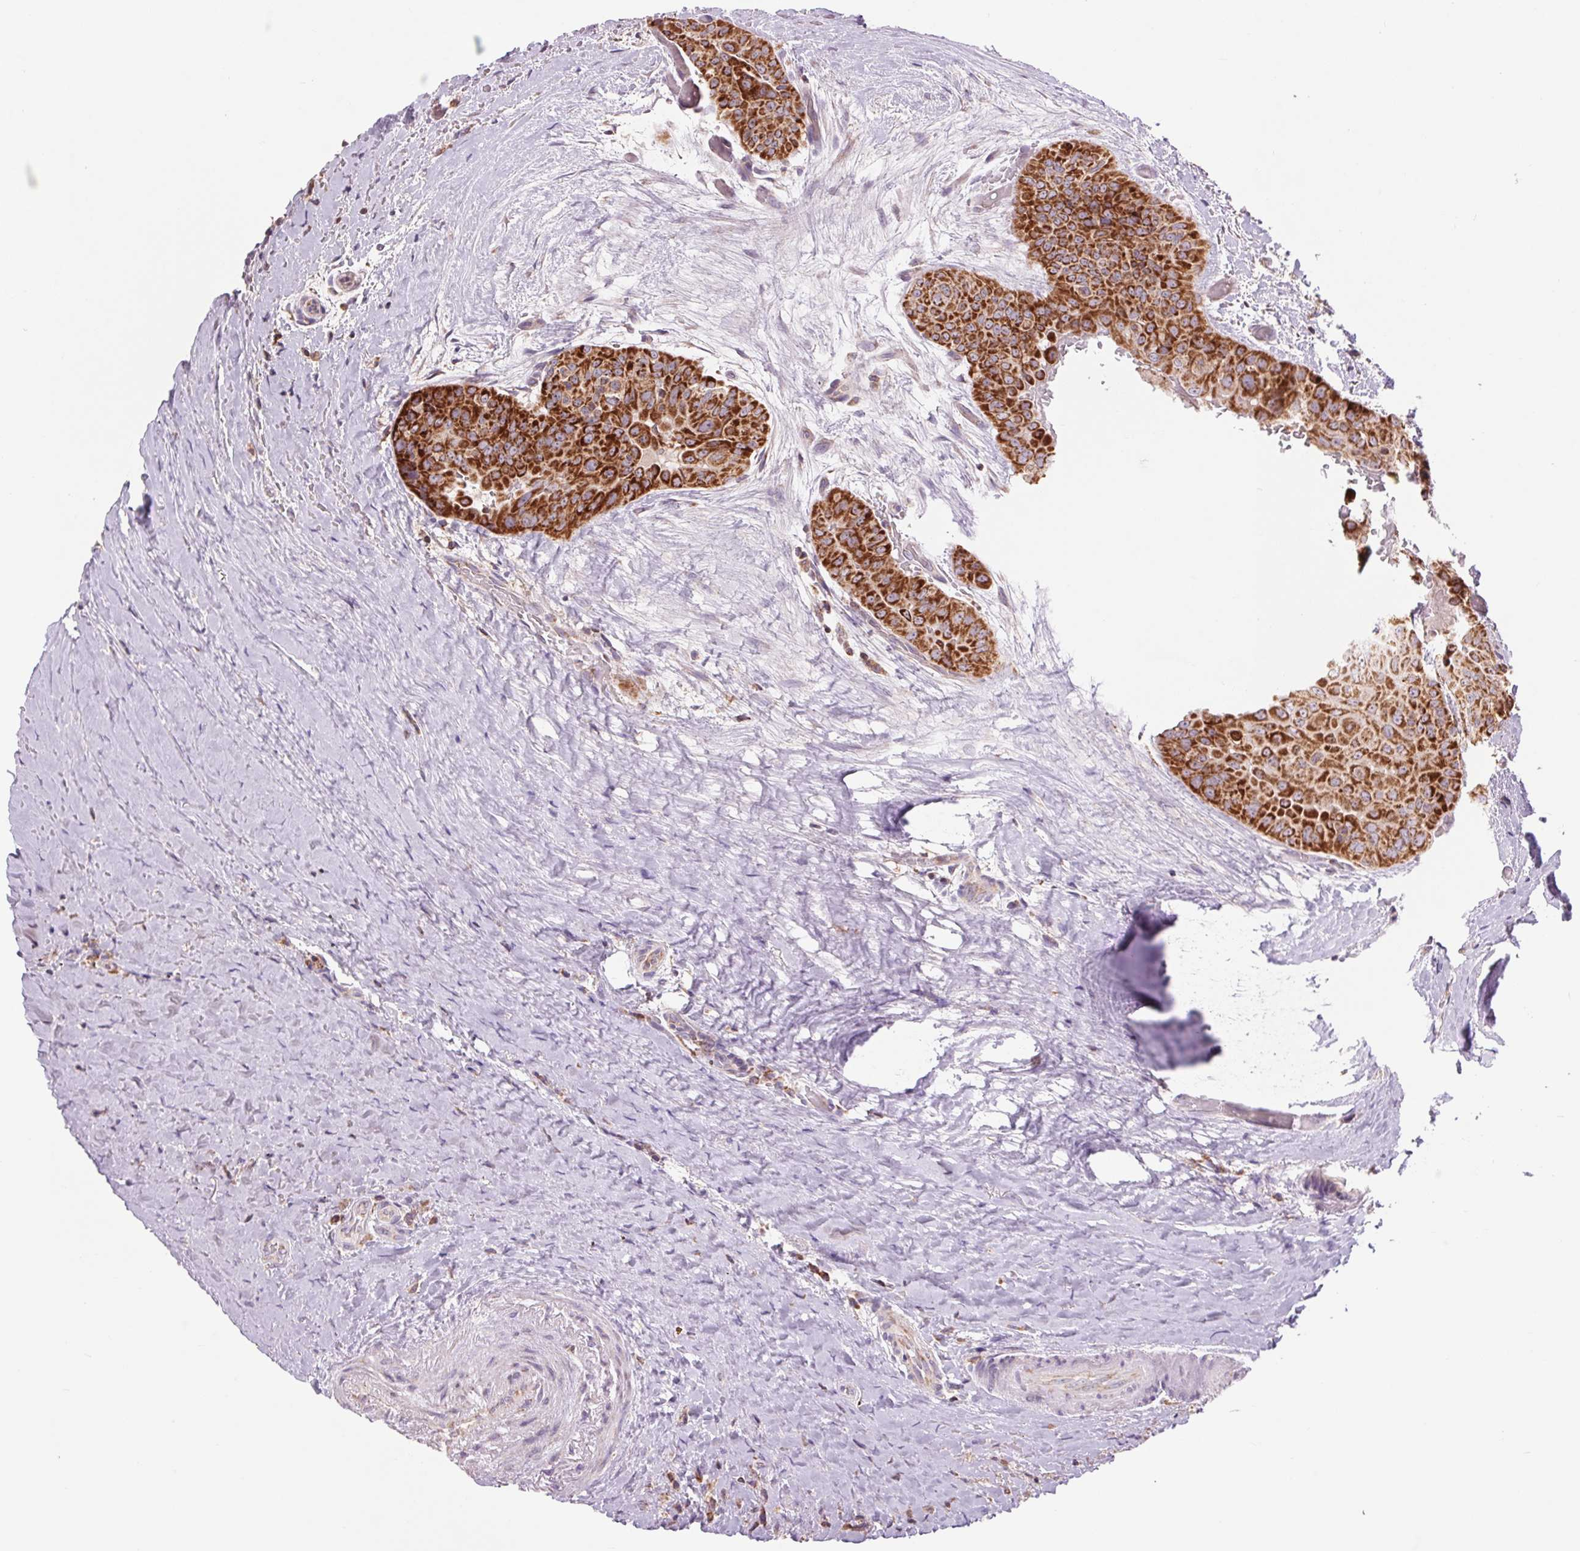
{"staining": {"intensity": "strong", "quantity": ">75%", "location": "cytoplasmic/membranous"}, "tissue": "thyroid cancer", "cell_type": "Tumor cells", "image_type": "cancer", "snomed": [{"axis": "morphology", "description": "Papillary adenocarcinoma, NOS"}, {"axis": "morphology", "description": "Papillary adenoma metastatic"}, {"axis": "topography", "description": "Thyroid gland"}], "caption": "Brown immunohistochemical staining in thyroid papillary adenoma metastatic reveals strong cytoplasmic/membranous expression in approximately >75% of tumor cells. (brown staining indicates protein expression, while blue staining denotes nuclei).", "gene": "COX6A1", "patient": {"sex": "female", "age": 50}}